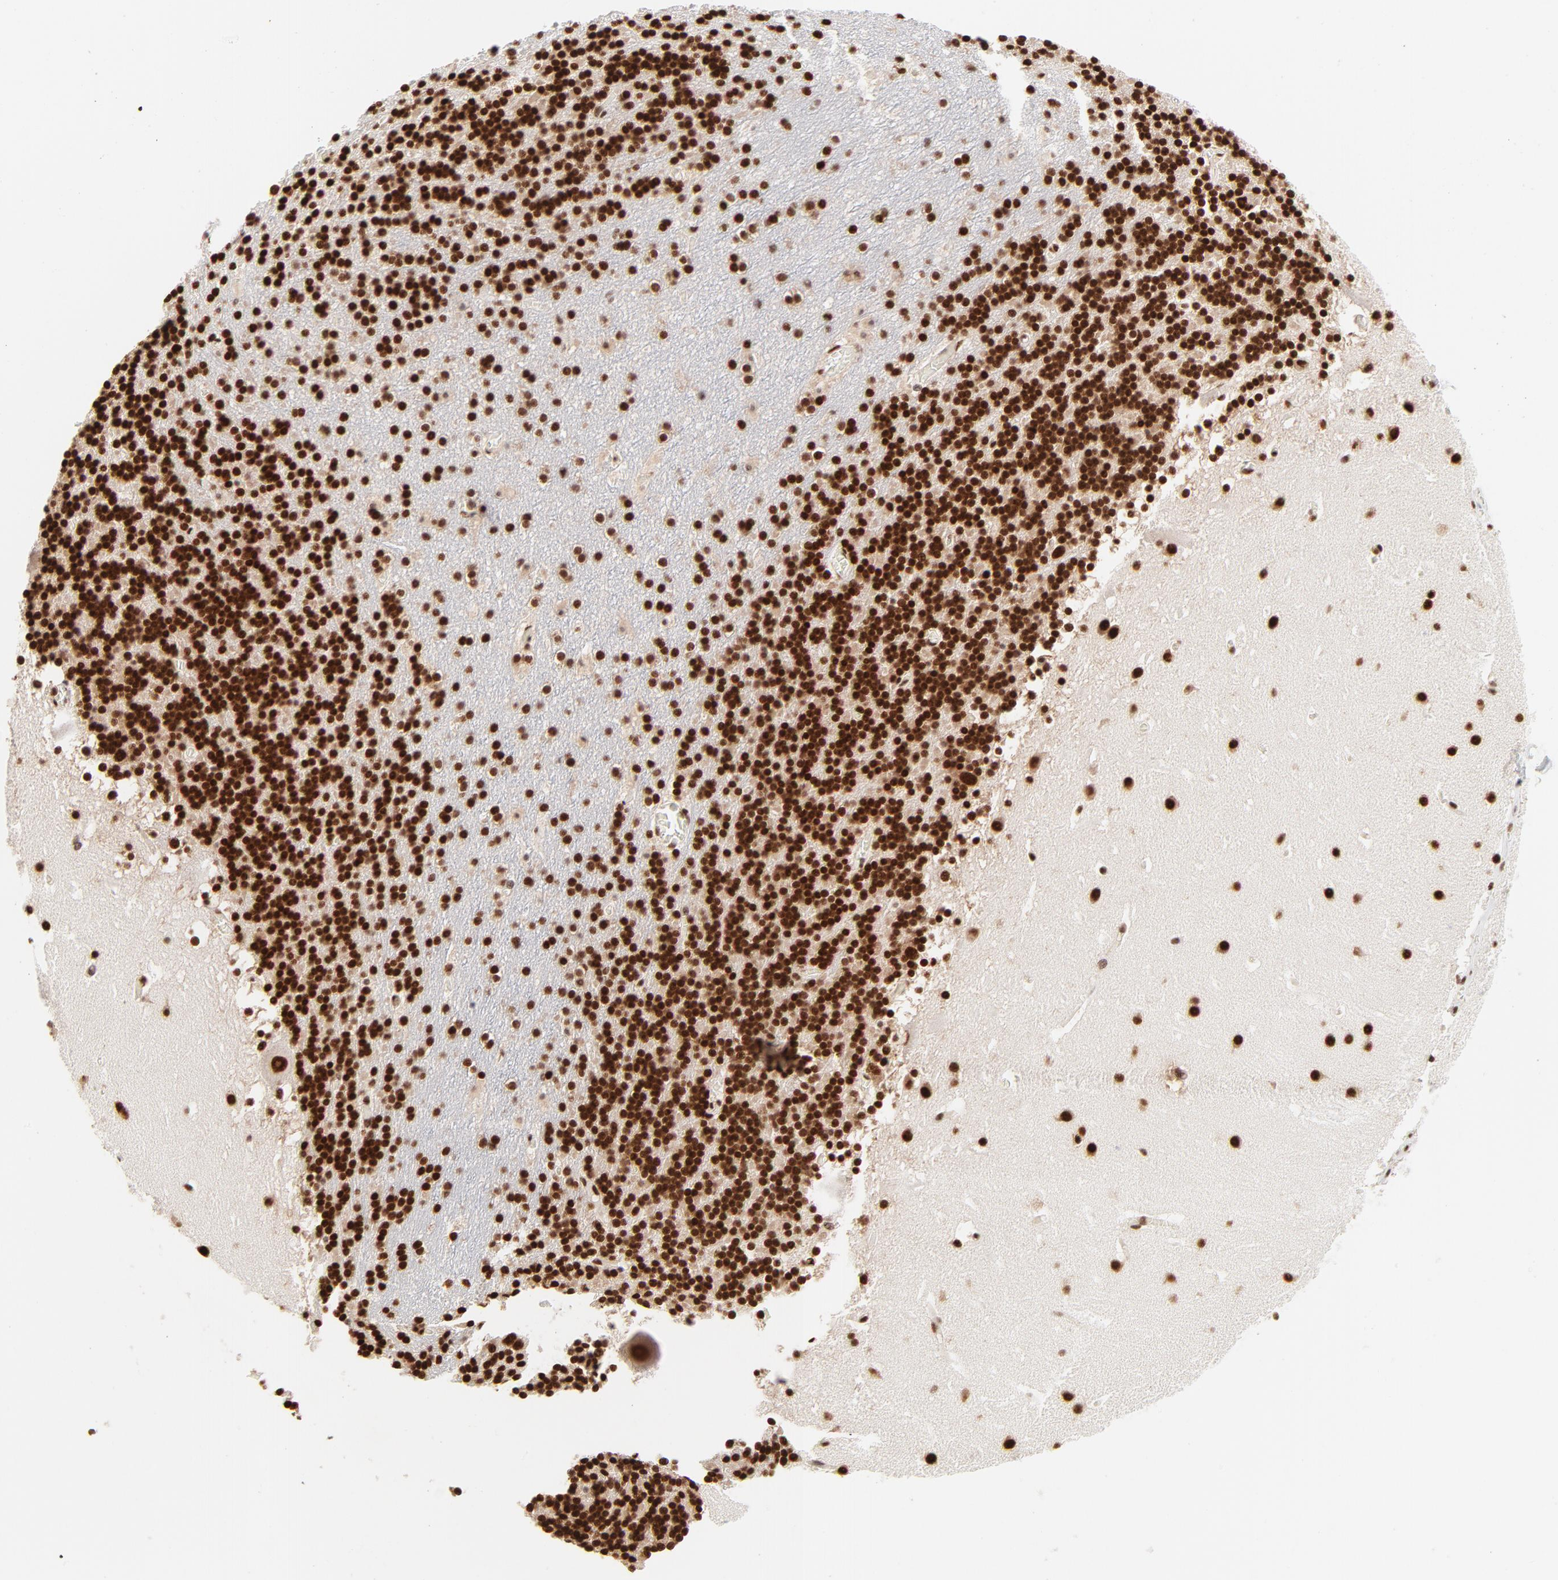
{"staining": {"intensity": "strong", "quantity": ">75%", "location": "nuclear"}, "tissue": "cerebellum", "cell_type": "Cells in granular layer", "image_type": "normal", "snomed": [{"axis": "morphology", "description": "Normal tissue, NOS"}, {"axis": "topography", "description": "Cerebellum"}], "caption": "Cerebellum stained for a protein demonstrates strong nuclear positivity in cells in granular layer. (DAB (3,3'-diaminobenzidine) IHC with brightfield microscopy, high magnification).", "gene": "TARDBP", "patient": {"sex": "male", "age": 45}}